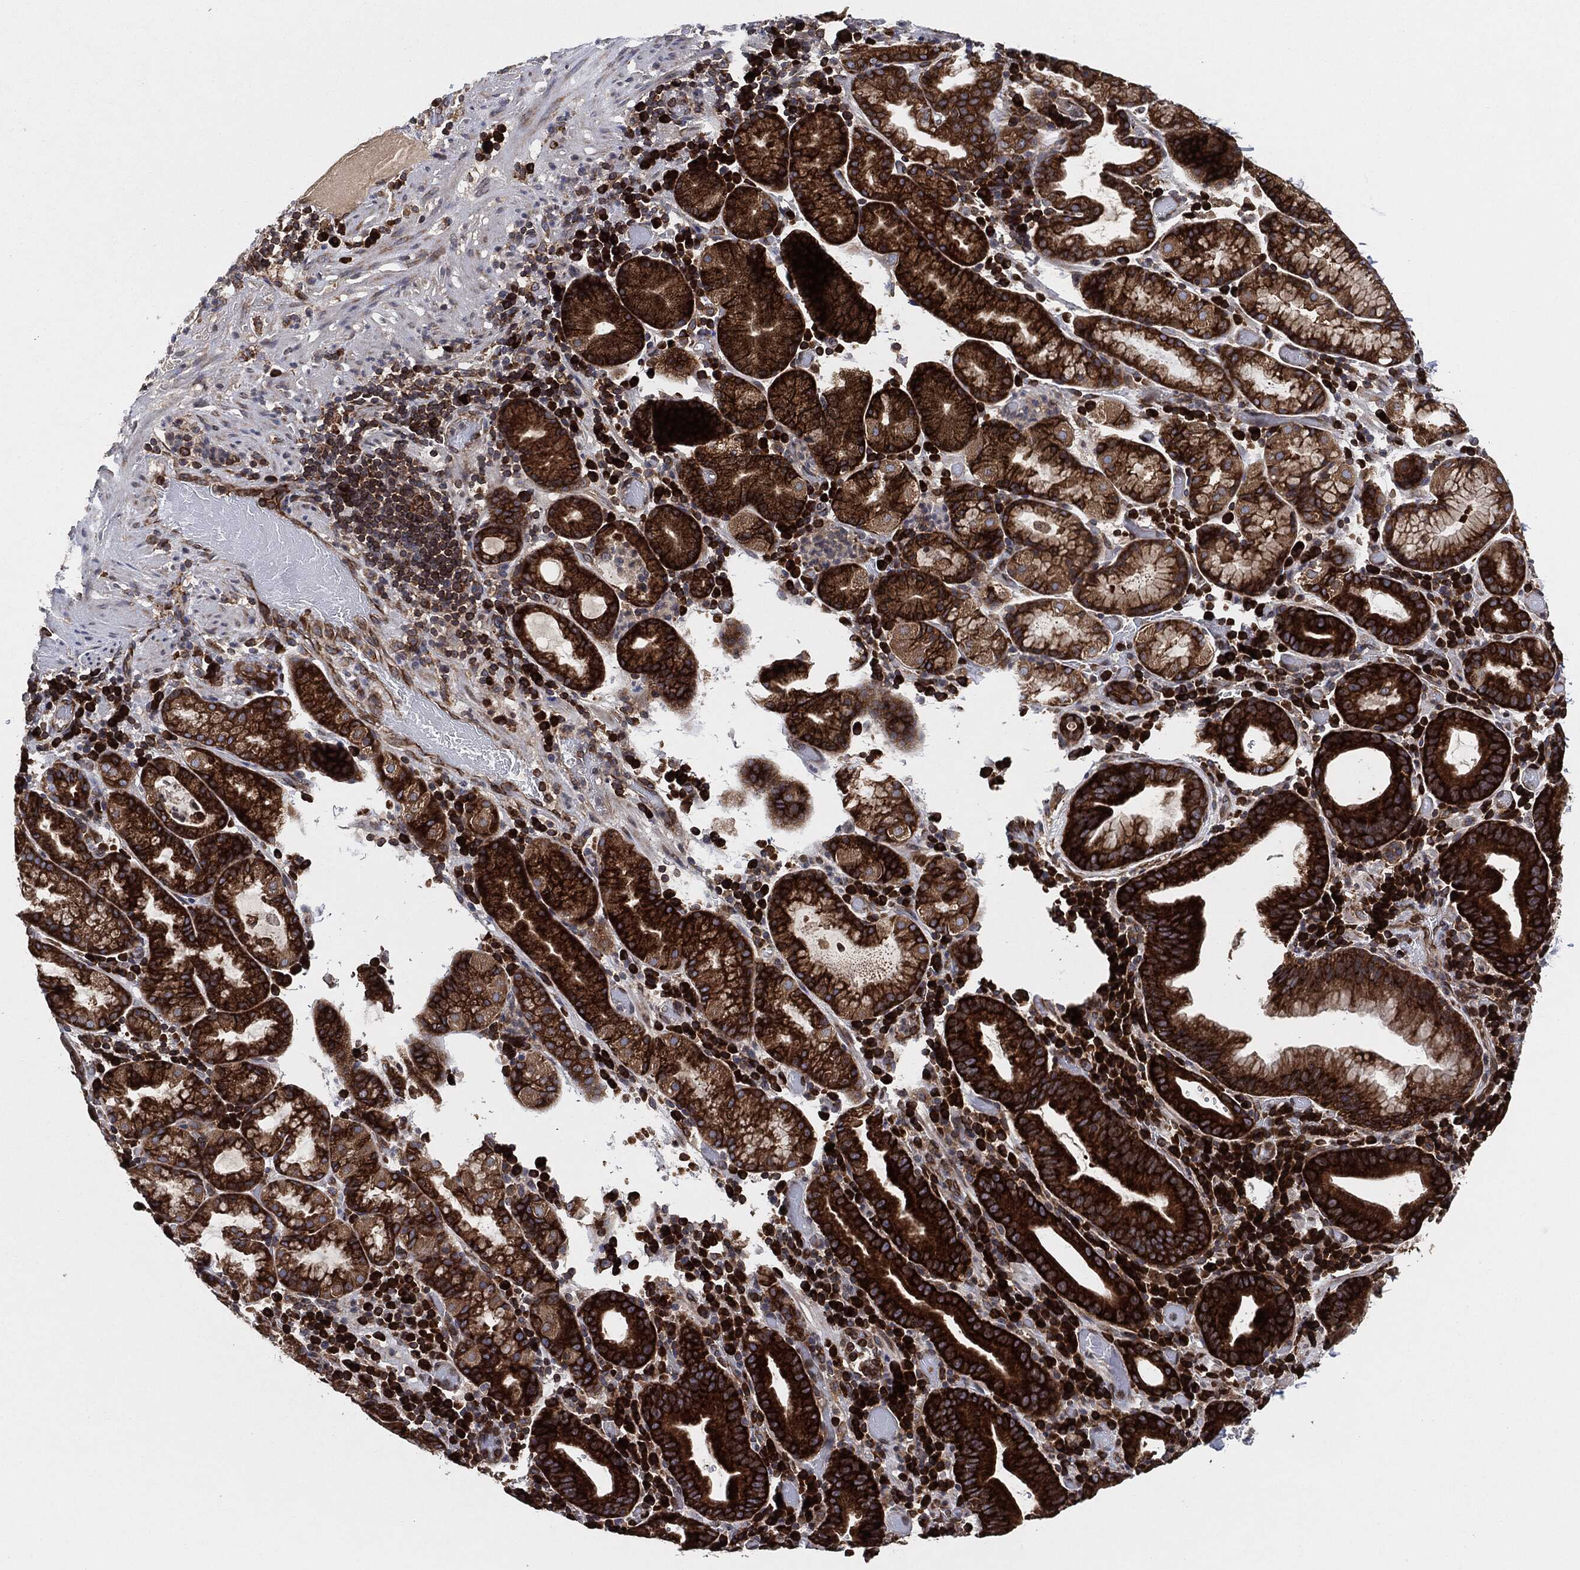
{"staining": {"intensity": "strong", "quantity": ">75%", "location": "cytoplasmic/membranous"}, "tissue": "stomach cancer", "cell_type": "Tumor cells", "image_type": "cancer", "snomed": [{"axis": "morphology", "description": "Adenocarcinoma, NOS"}, {"axis": "topography", "description": "Stomach"}], "caption": "Protein expression analysis of stomach cancer (adenocarcinoma) displays strong cytoplasmic/membranous expression in approximately >75% of tumor cells.", "gene": "EIF2S2", "patient": {"sex": "male", "age": 79}}